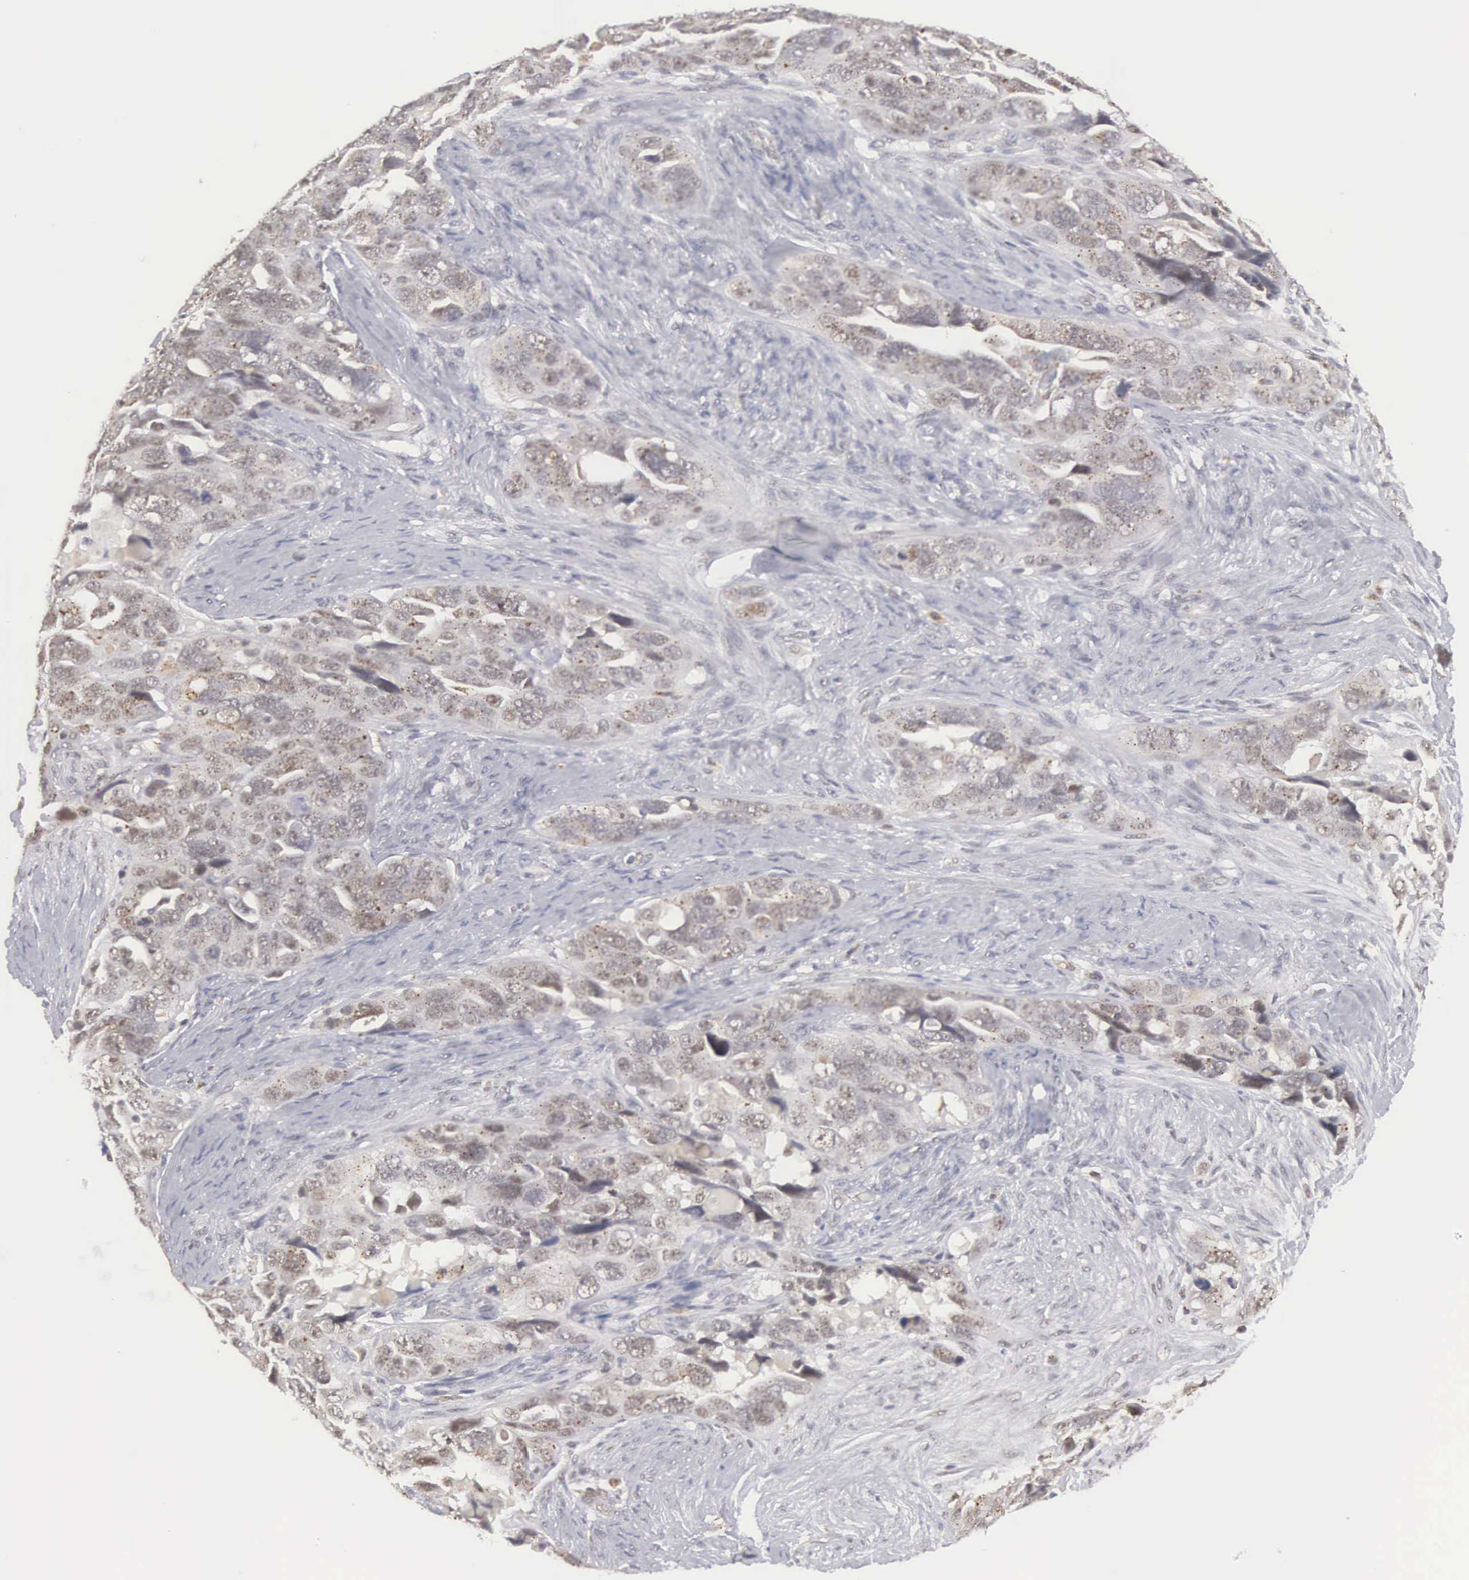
{"staining": {"intensity": "weak", "quantity": "25%-75%", "location": "nuclear"}, "tissue": "ovarian cancer", "cell_type": "Tumor cells", "image_type": "cancer", "snomed": [{"axis": "morphology", "description": "Cystadenocarcinoma, serous, NOS"}, {"axis": "topography", "description": "Ovary"}], "caption": "A low amount of weak nuclear staining is seen in approximately 25%-75% of tumor cells in ovarian serous cystadenocarcinoma tissue.", "gene": "MNAT1", "patient": {"sex": "female", "age": 63}}